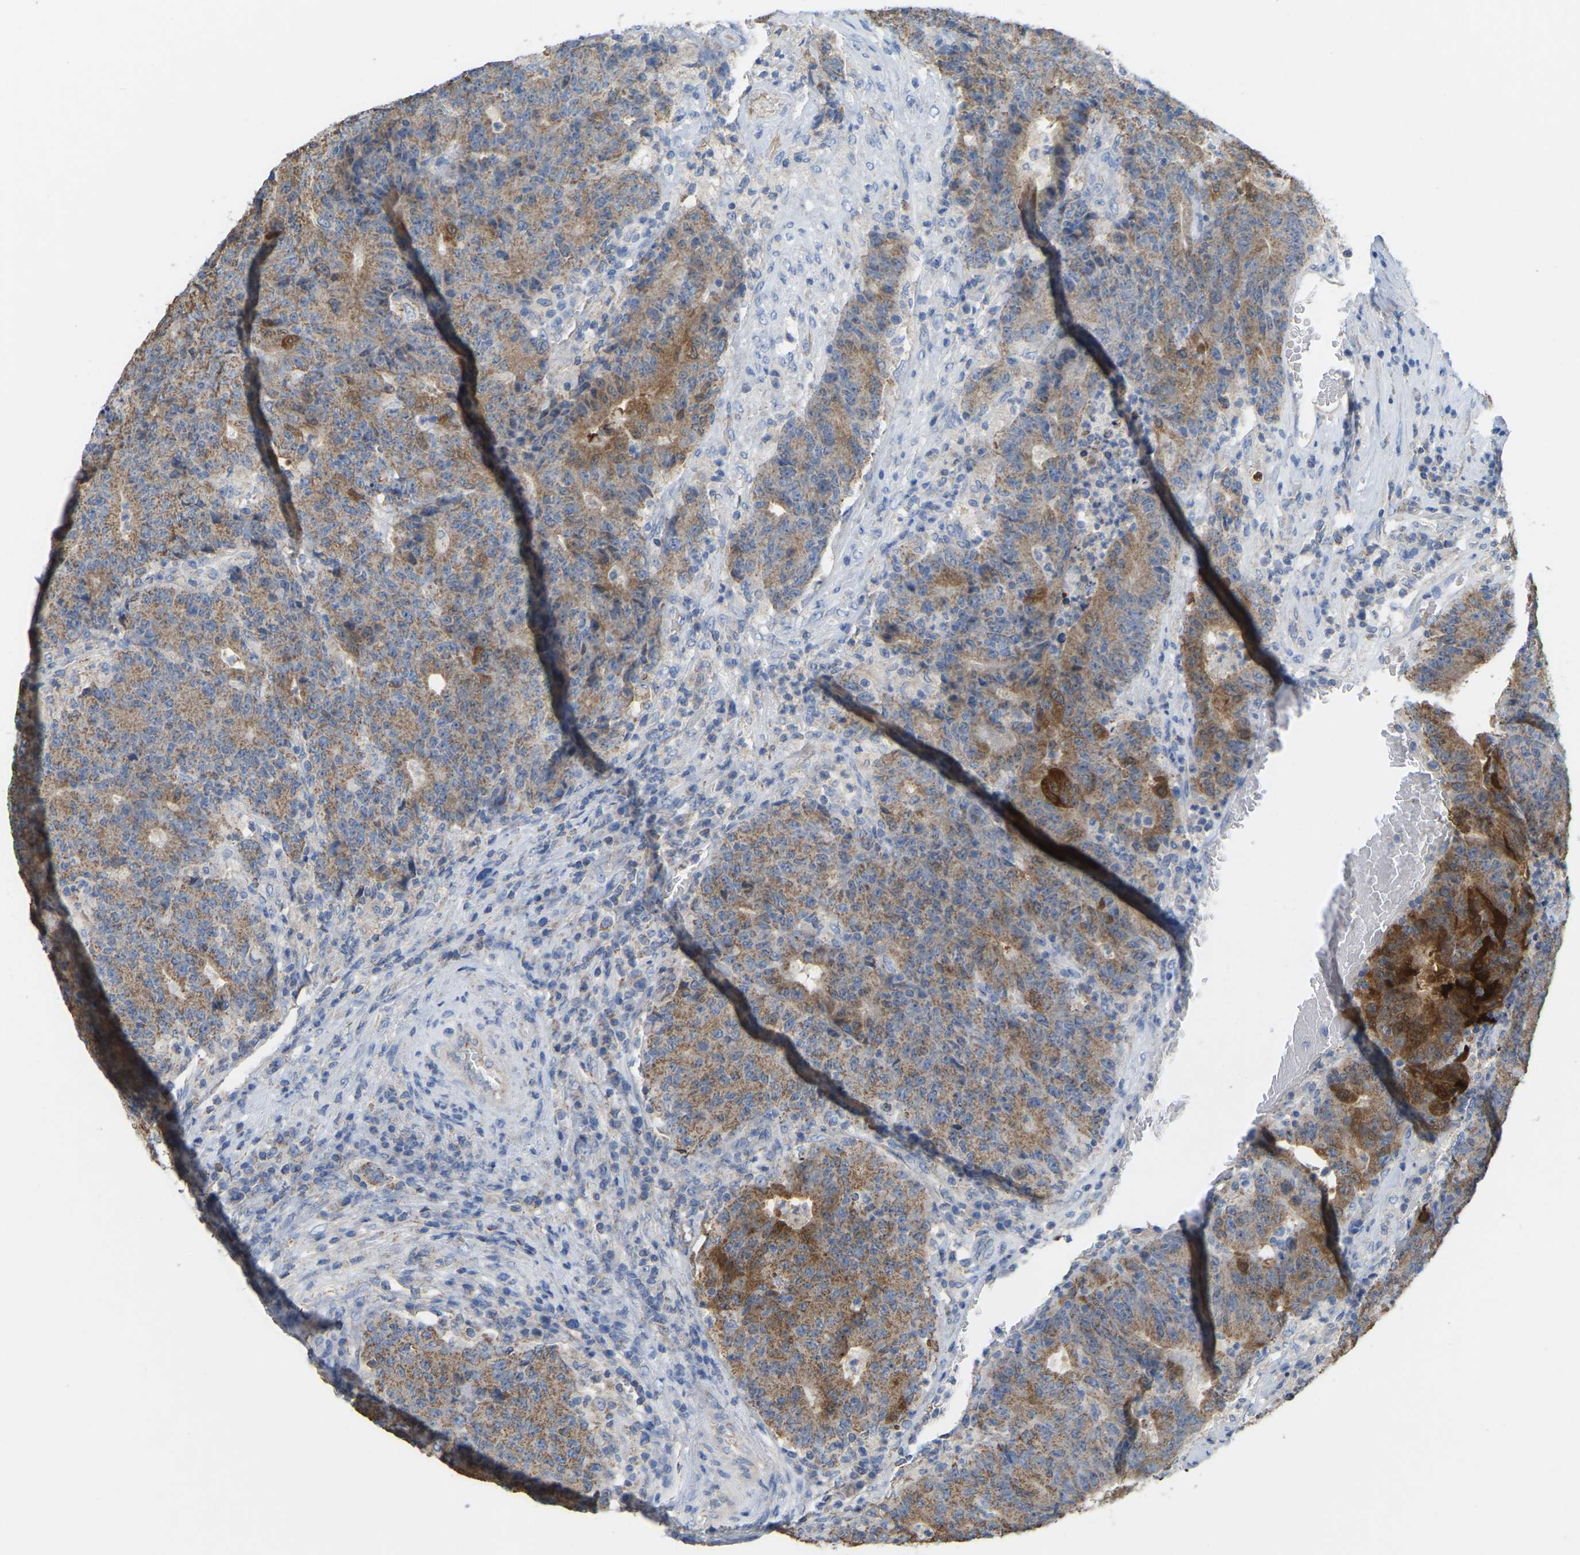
{"staining": {"intensity": "moderate", "quantity": ">75%", "location": "cytoplasmic/membranous"}, "tissue": "colorectal cancer", "cell_type": "Tumor cells", "image_type": "cancer", "snomed": [{"axis": "morphology", "description": "Normal tissue, NOS"}, {"axis": "morphology", "description": "Adenocarcinoma, NOS"}, {"axis": "topography", "description": "Colon"}], "caption": "Moderate cytoplasmic/membranous staining is seen in about >75% of tumor cells in colorectal adenocarcinoma. (IHC, brightfield microscopy, high magnification).", "gene": "SERPINB5", "patient": {"sex": "female", "age": 75}}